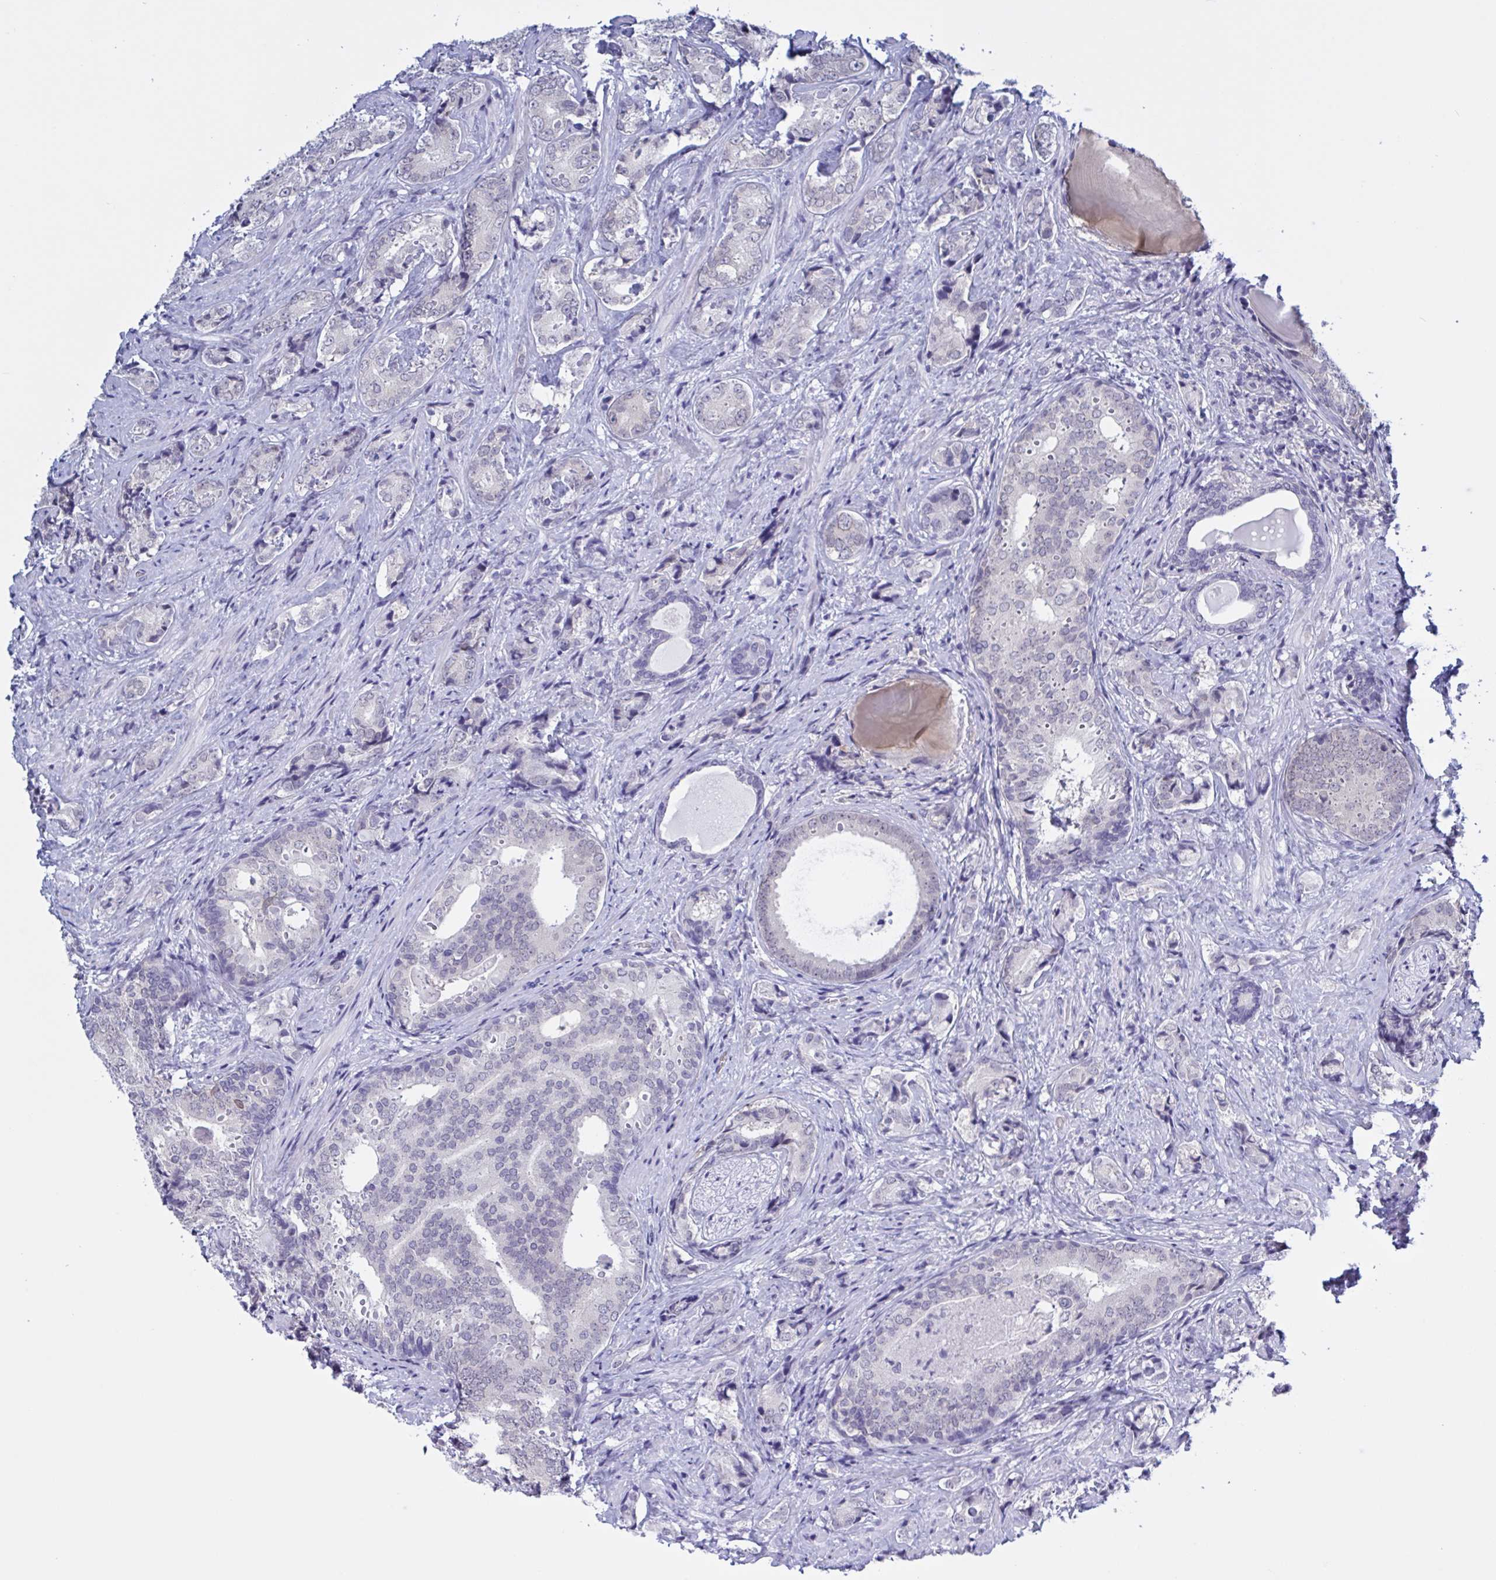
{"staining": {"intensity": "negative", "quantity": "none", "location": "none"}, "tissue": "prostate cancer", "cell_type": "Tumor cells", "image_type": "cancer", "snomed": [{"axis": "morphology", "description": "Adenocarcinoma, High grade"}, {"axis": "topography", "description": "Prostate"}], "caption": "There is no significant staining in tumor cells of high-grade adenocarcinoma (prostate). (Stains: DAB immunohistochemistry (IHC) with hematoxylin counter stain, Microscopy: brightfield microscopy at high magnification).", "gene": "SERPINB13", "patient": {"sex": "male", "age": 62}}